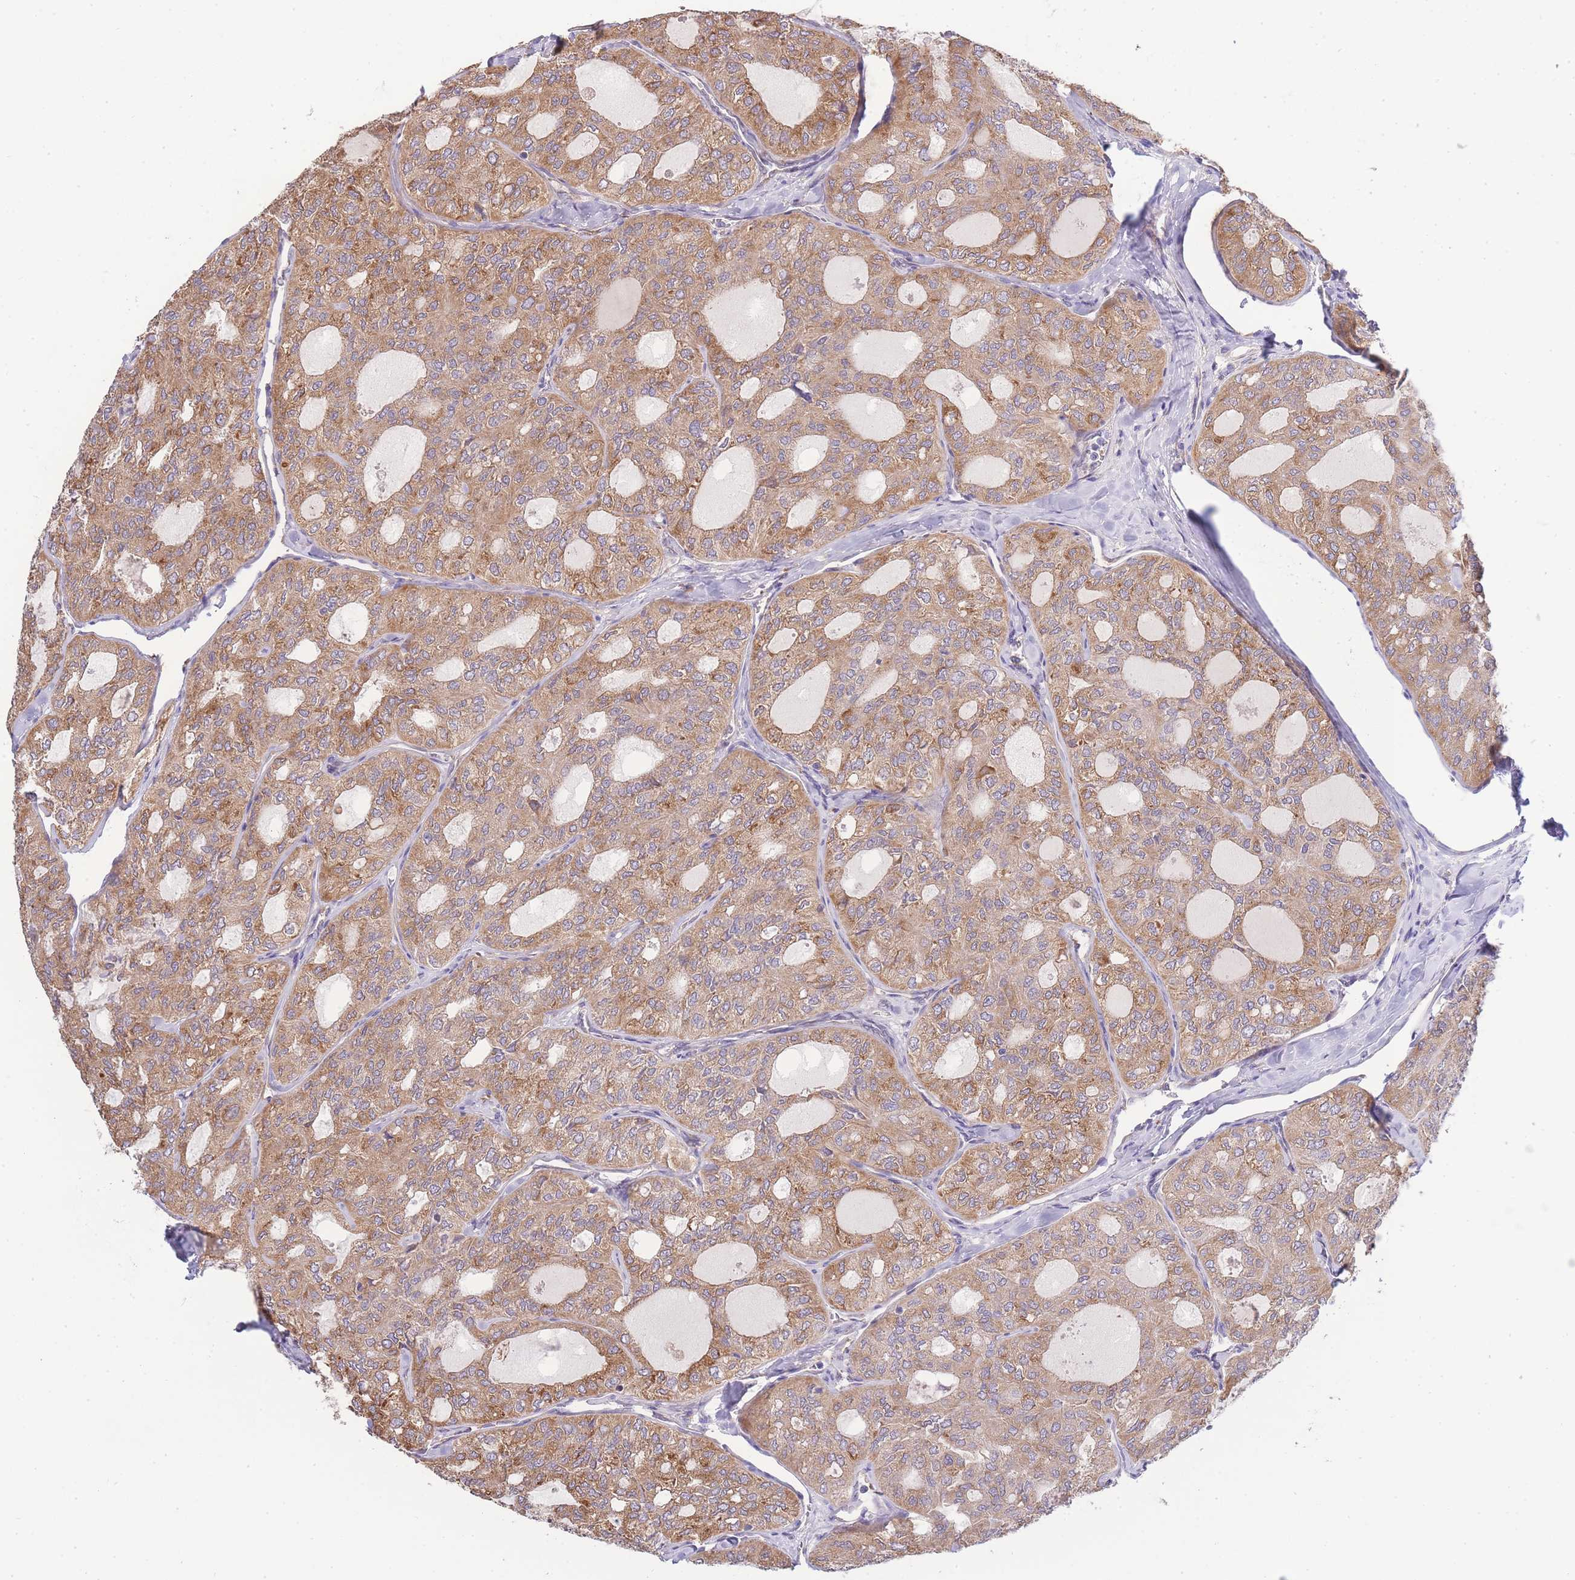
{"staining": {"intensity": "moderate", "quantity": ">75%", "location": "cytoplasmic/membranous"}, "tissue": "thyroid cancer", "cell_type": "Tumor cells", "image_type": "cancer", "snomed": [{"axis": "morphology", "description": "Follicular adenoma carcinoma, NOS"}, {"axis": "topography", "description": "Thyroid gland"}], "caption": "Tumor cells exhibit medium levels of moderate cytoplasmic/membranous staining in about >75% of cells in thyroid follicular adenoma carcinoma.", "gene": "BEX1", "patient": {"sex": "male", "age": 75}}